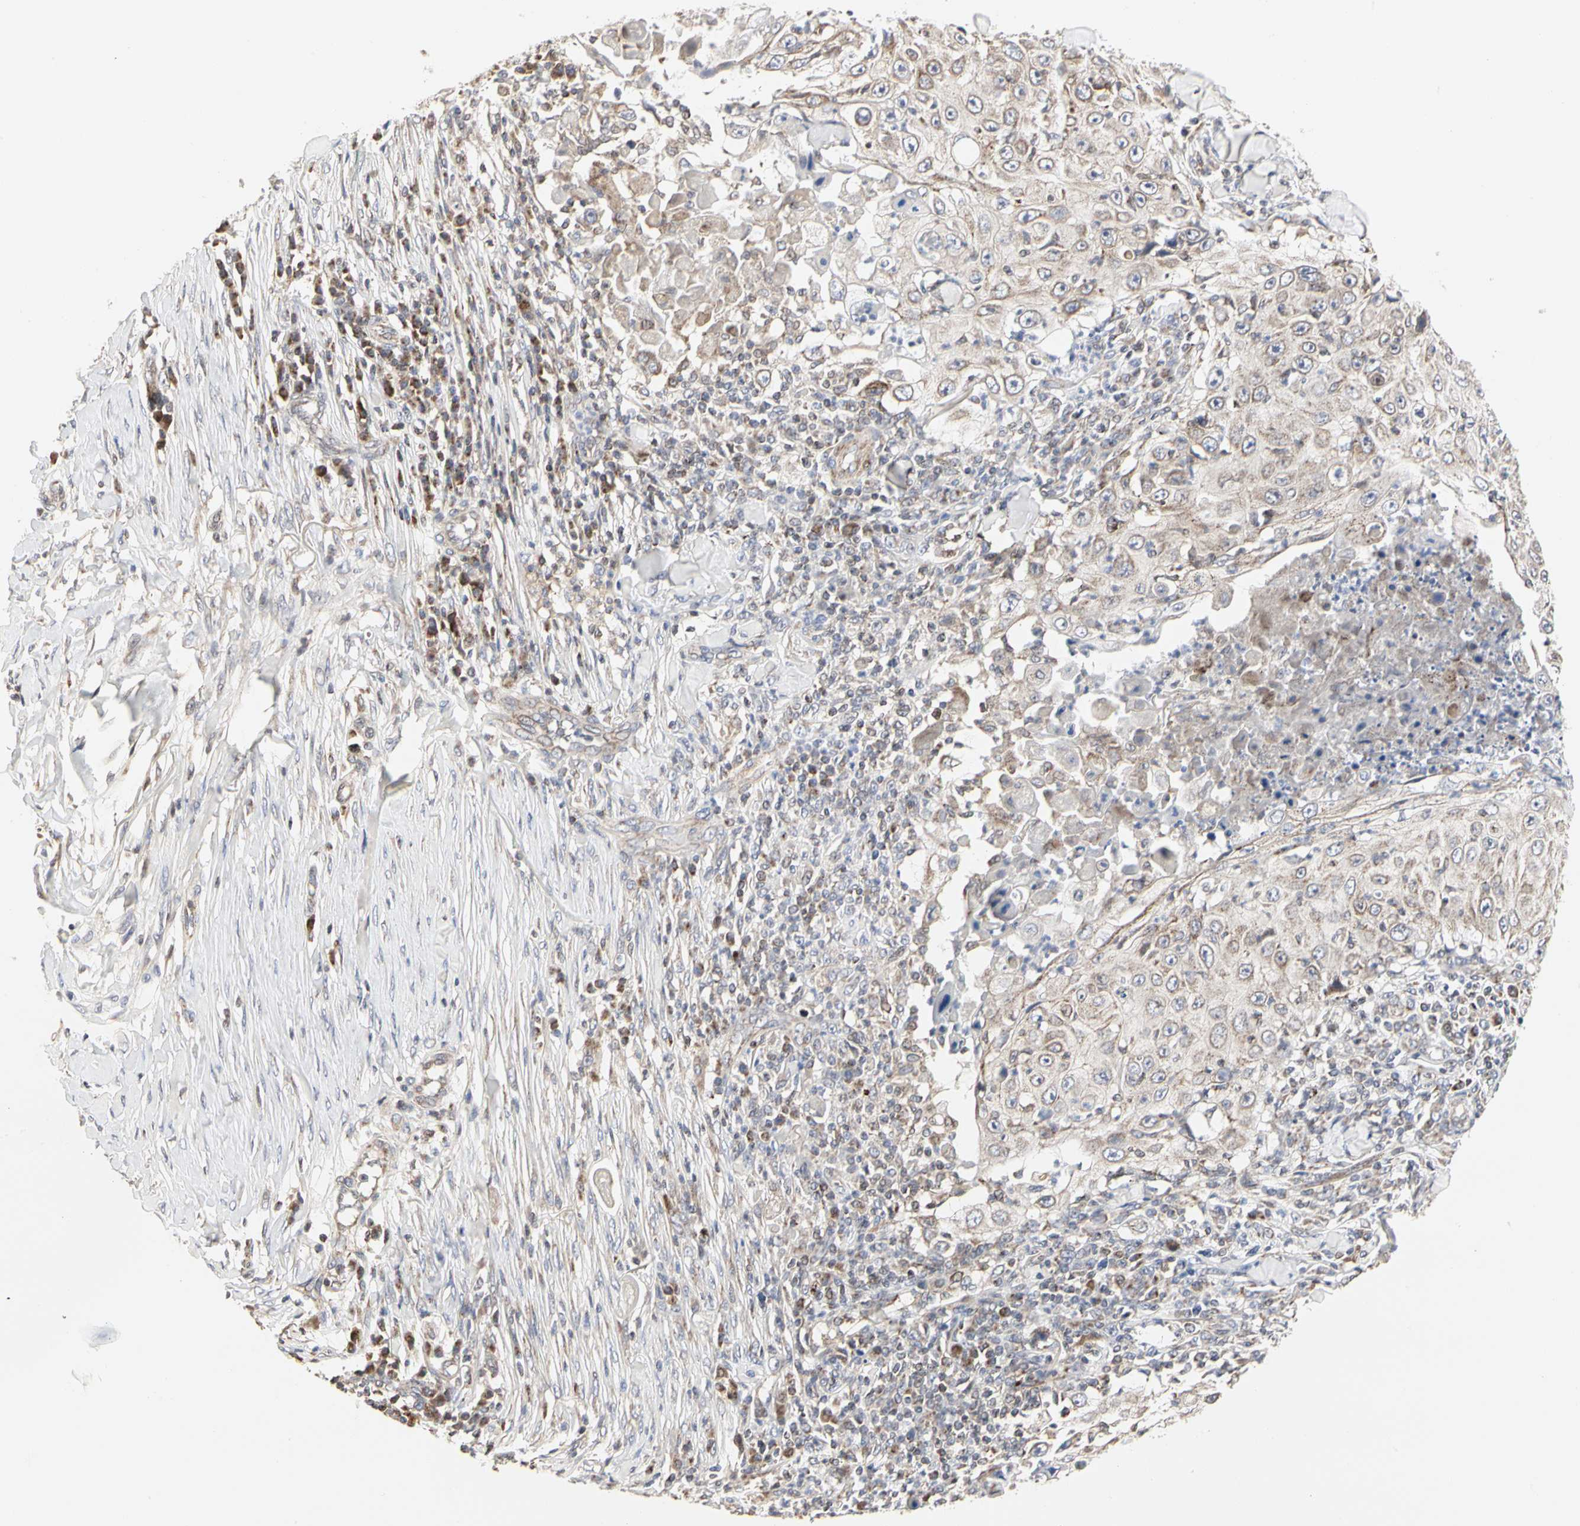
{"staining": {"intensity": "weak", "quantity": "<25%", "location": "cytoplasmic/membranous"}, "tissue": "skin cancer", "cell_type": "Tumor cells", "image_type": "cancer", "snomed": [{"axis": "morphology", "description": "Squamous cell carcinoma, NOS"}, {"axis": "topography", "description": "Skin"}], "caption": "Immunohistochemistry (IHC) of skin cancer exhibits no positivity in tumor cells.", "gene": "TSKU", "patient": {"sex": "male", "age": 86}}